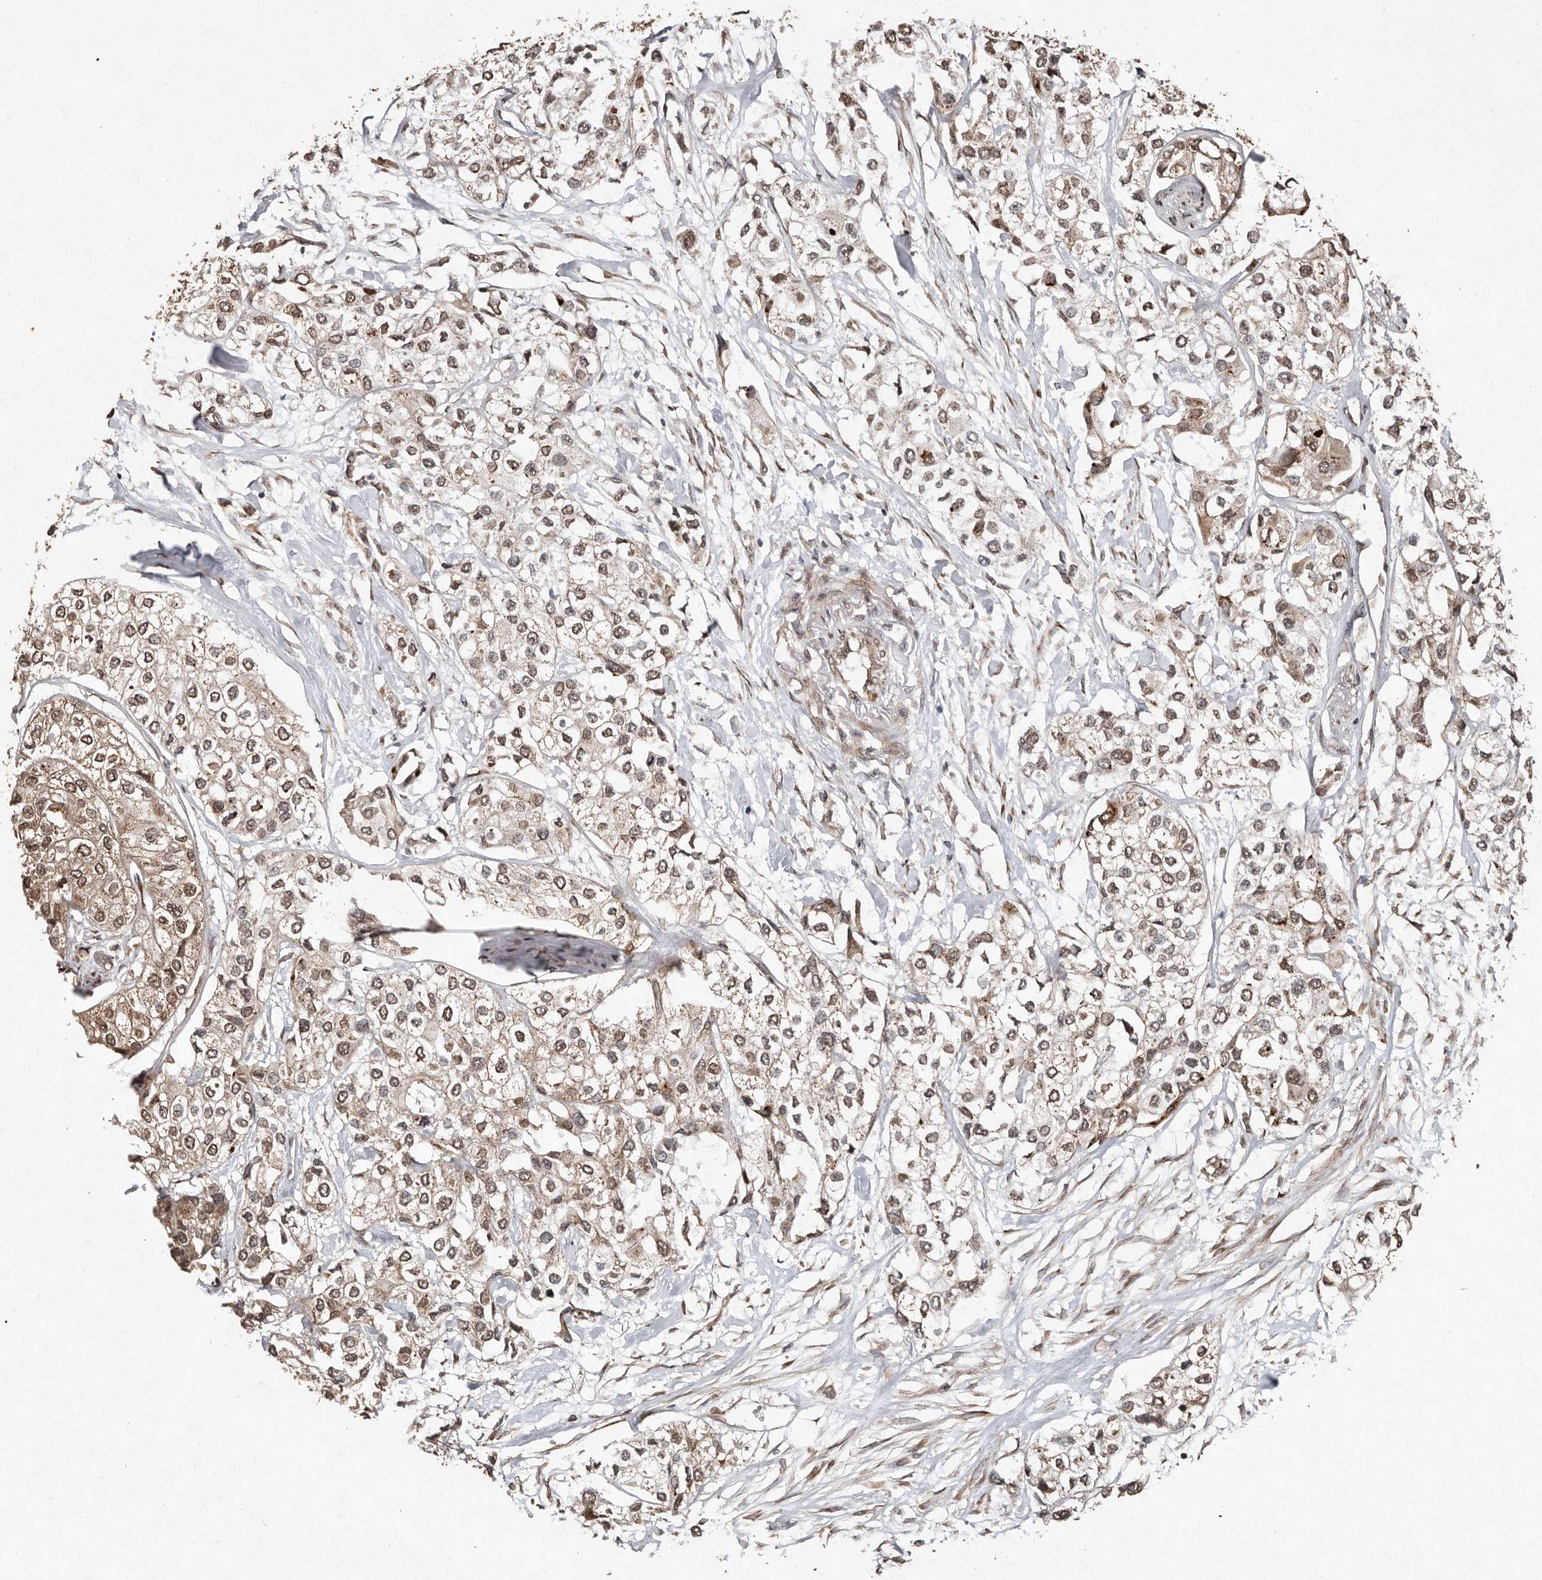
{"staining": {"intensity": "moderate", "quantity": ">75%", "location": "cytoplasmic/membranous,nuclear"}, "tissue": "urothelial cancer", "cell_type": "Tumor cells", "image_type": "cancer", "snomed": [{"axis": "morphology", "description": "Urothelial carcinoma, High grade"}, {"axis": "topography", "description": "Urinary bladder"}], "caption": "The photomicrograph demonstrates immunohistochemical staining of urothelial cancer. There is moderate cytoplasmic/membranous and nuclear staining is identified in about >75% of tumor cells. The staining was performed using DAB (3,3'-diaminobenzidine) to visualize the protein expression in brown, while the nuclei were stained in blue with hematoxylin (Magnification: 20x).", "gene": "DIP2C", "patient": {"sex": "male", "age": 64}}